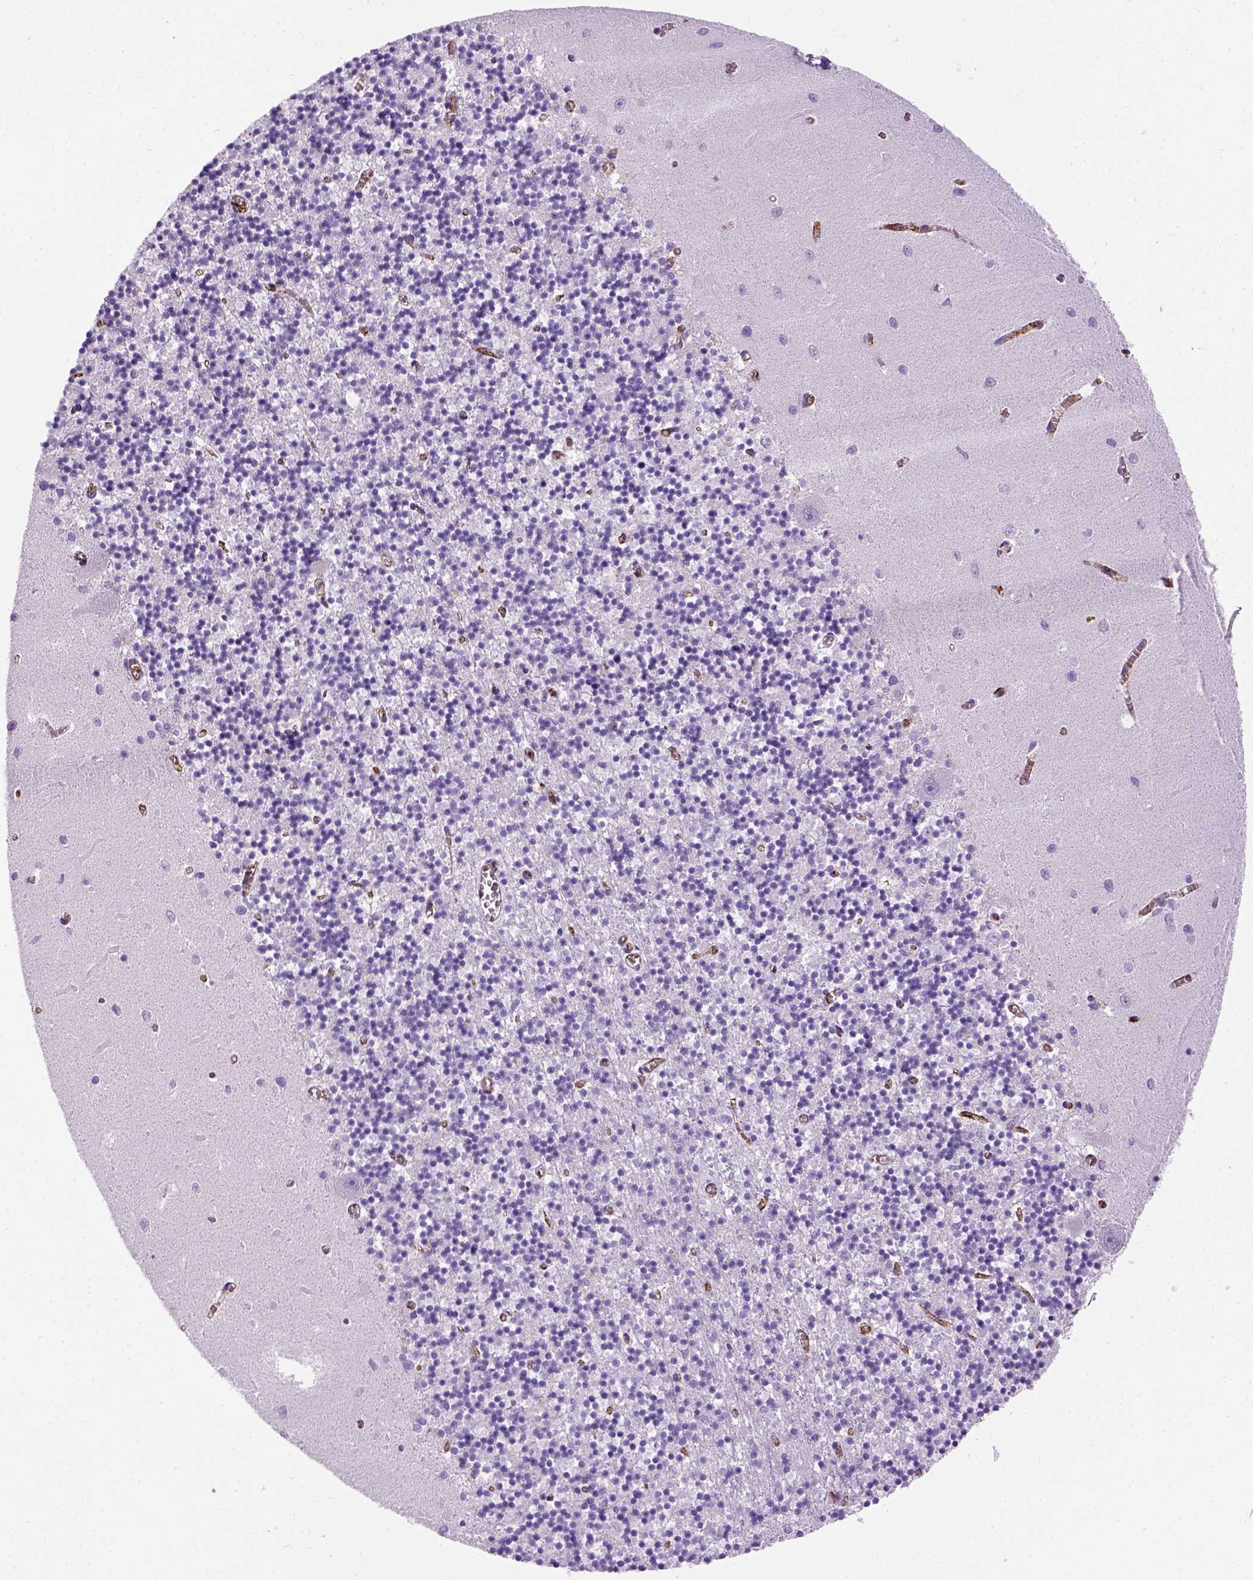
{"staining": {"intensity": "negative", "quantity": "none", "location": "none"}, "tissue": "cerebellum", "cell_type": "Cells in granular layer", "image_type": "normal", "snomed": [{"axis": "morphology", "description": "Normal tissue, NOS"}, {"axis": "topography", "description": "Cerebellum"}], "caption": "This is a histopathology image of IHC staining of benign cerebellum, which shows no positivity in cells in granular layer.", "gene": "VWF", "patient": {"sex": "female", "age": 64}}